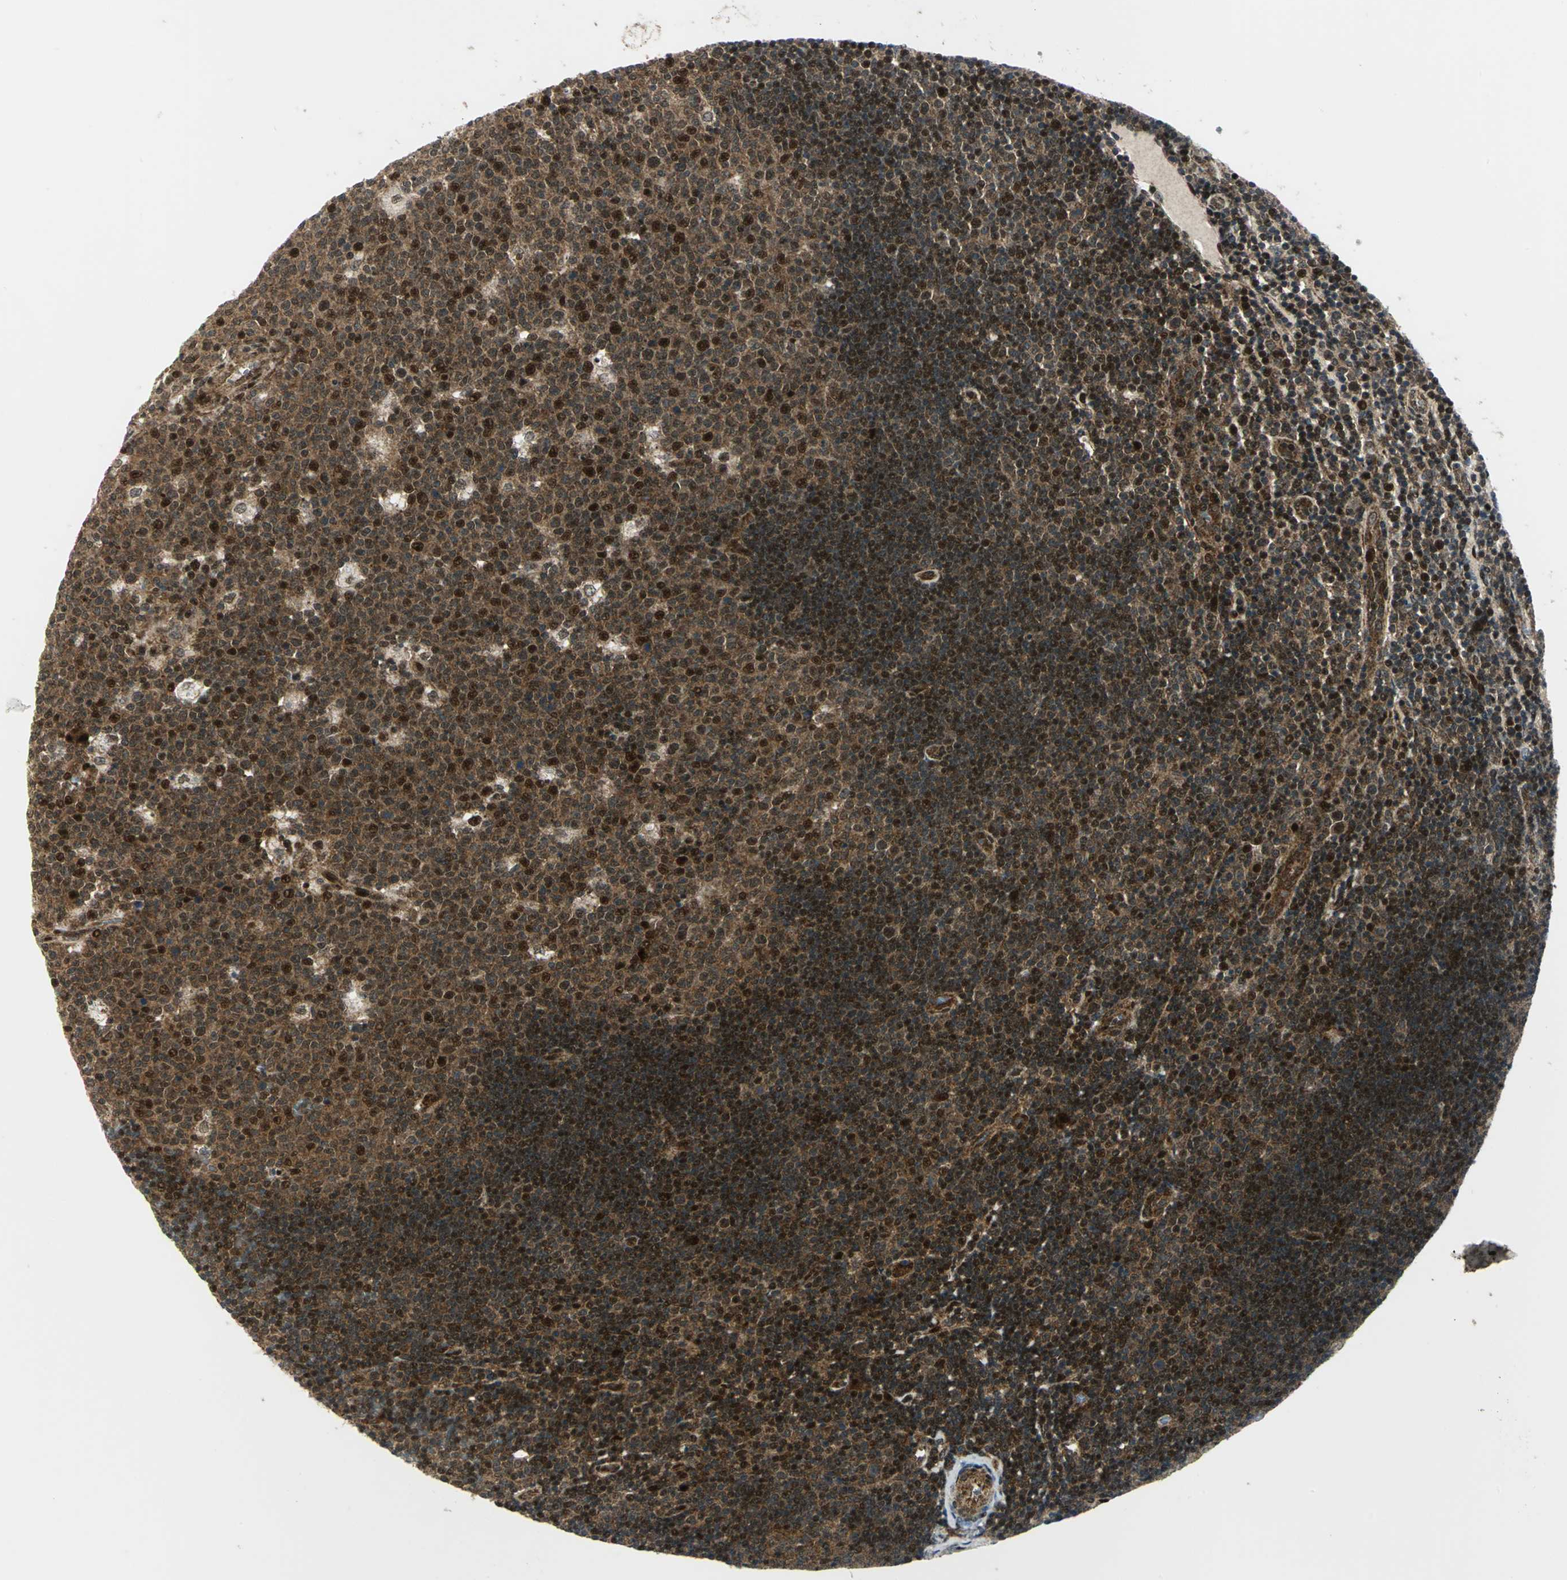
{"staining": {"intensity": "strong", "quantity": ">75%", "location": "cytoplasmic/membranous,nuclear"}, "tissue": "lymph node", "cell_type": "Germinal center cells", "image_type": "normal", "snomed": [{"axis": "morphology", "description": "Normal tissue, NOS"}, {"axis": "topography", "description": "Lymph node"}, {"axis": "topography", "description": "Salivary gland"}], "caption": "A micrograph showing strong cytoplasmic/membranous,nuclear positivity in approximately >75% of germinal center cells in unremarkable lymph node, as visualized by brown immunohistochemical staining.", "gene": "COPS5", "patient": {"sex": "male", "age": 8}}